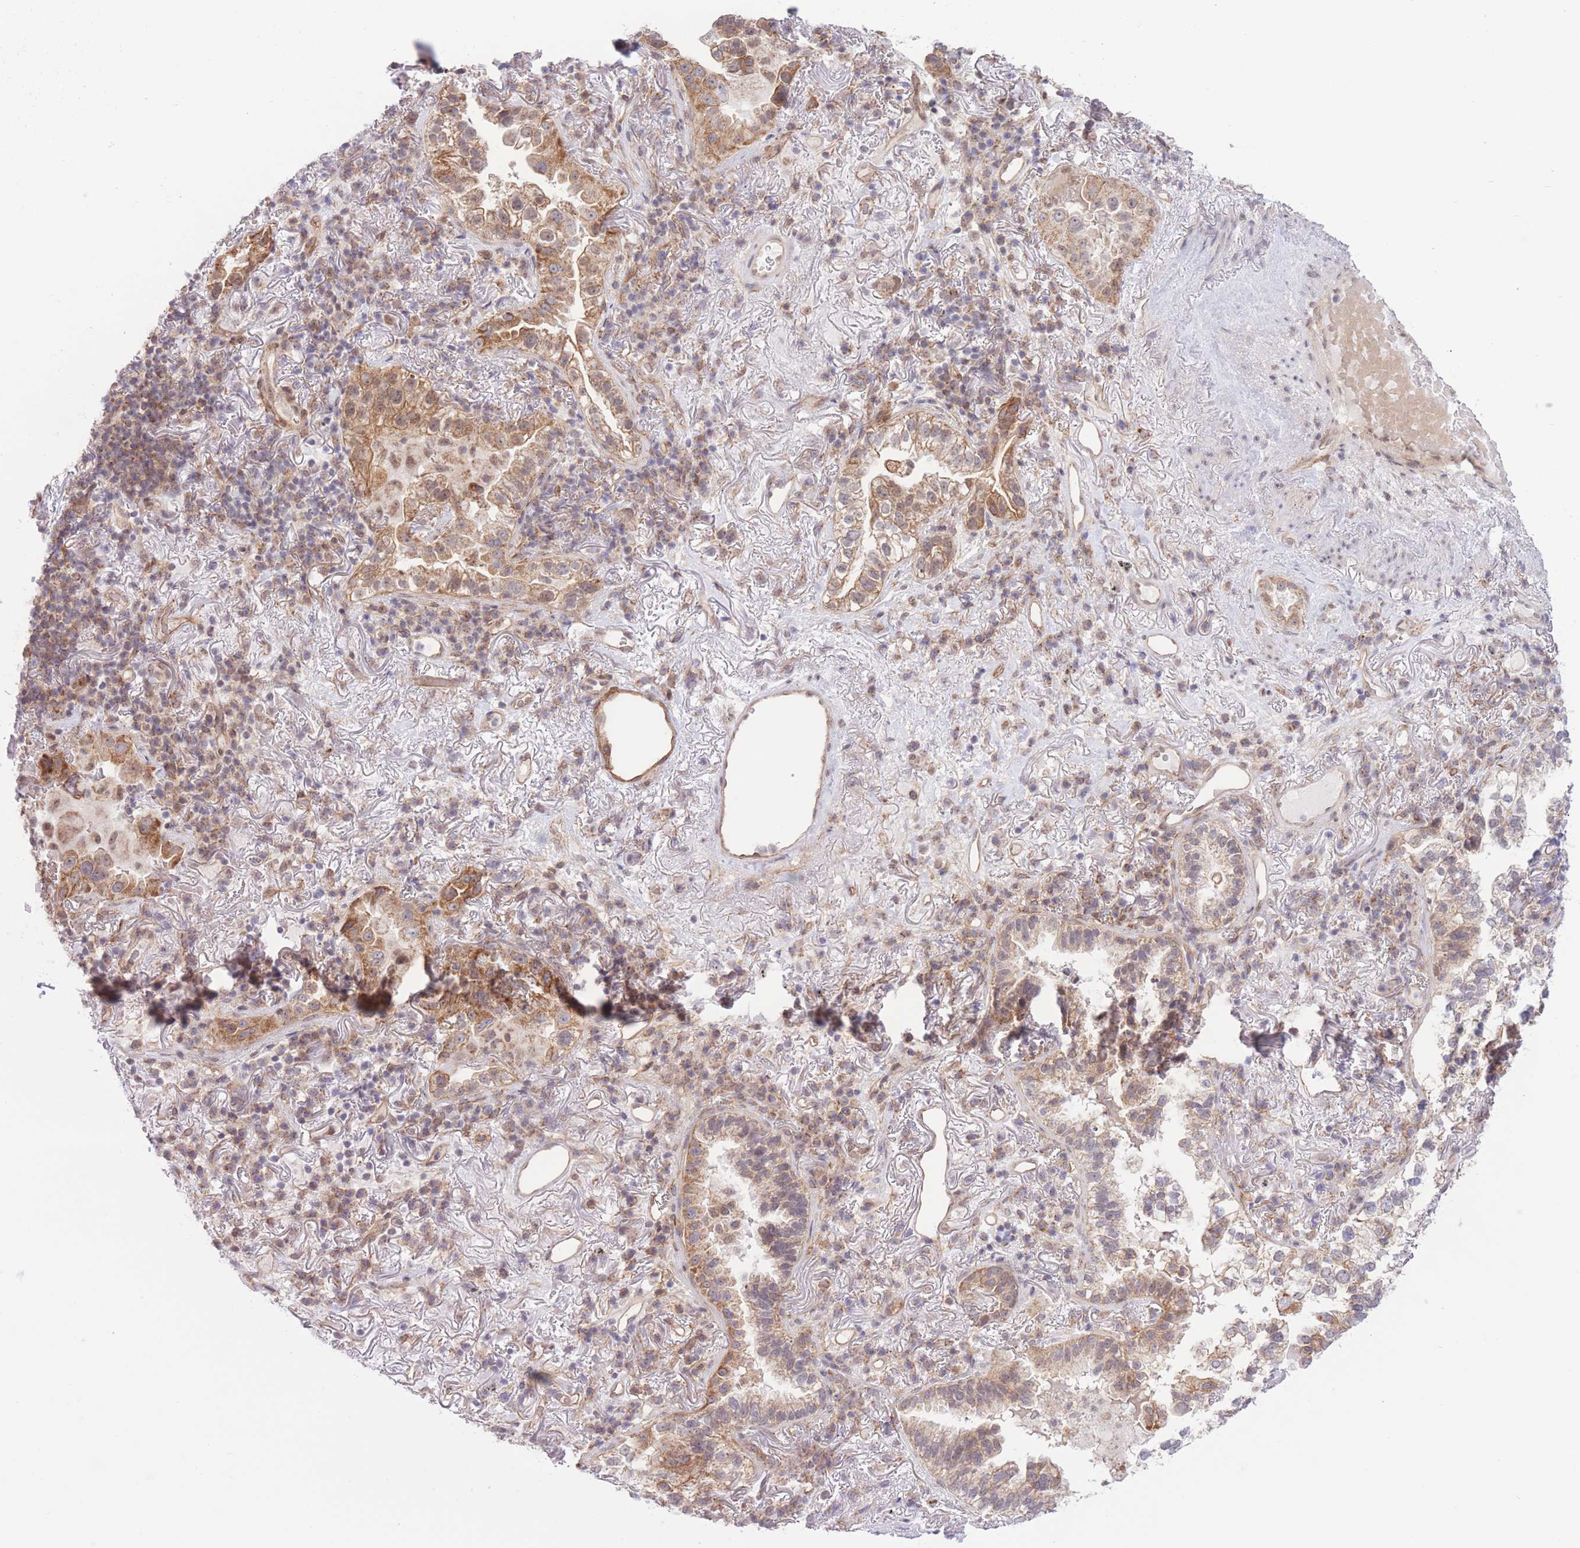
{"staining": {"intensity": "moderate", "quantity": ">75%", "location": "cytoplasmic/membranous,nuclear"}, "tissue": "lung cancer", "cell_type": "Tumor cells", "image_type": "cancer", "snomed": [{"axis": "morphology", "description": "Adenocarcinoma, NOS"}, {"axis": "topography", "description": "Lung"}], "caption": "Lung adenocarcinoma stained for a protein displays moderate cytoplasmic/membranous and nuclear positivity in tumor cells.", "gene": "MRPS31", "patient": {"sex": "female", "age": 69}}